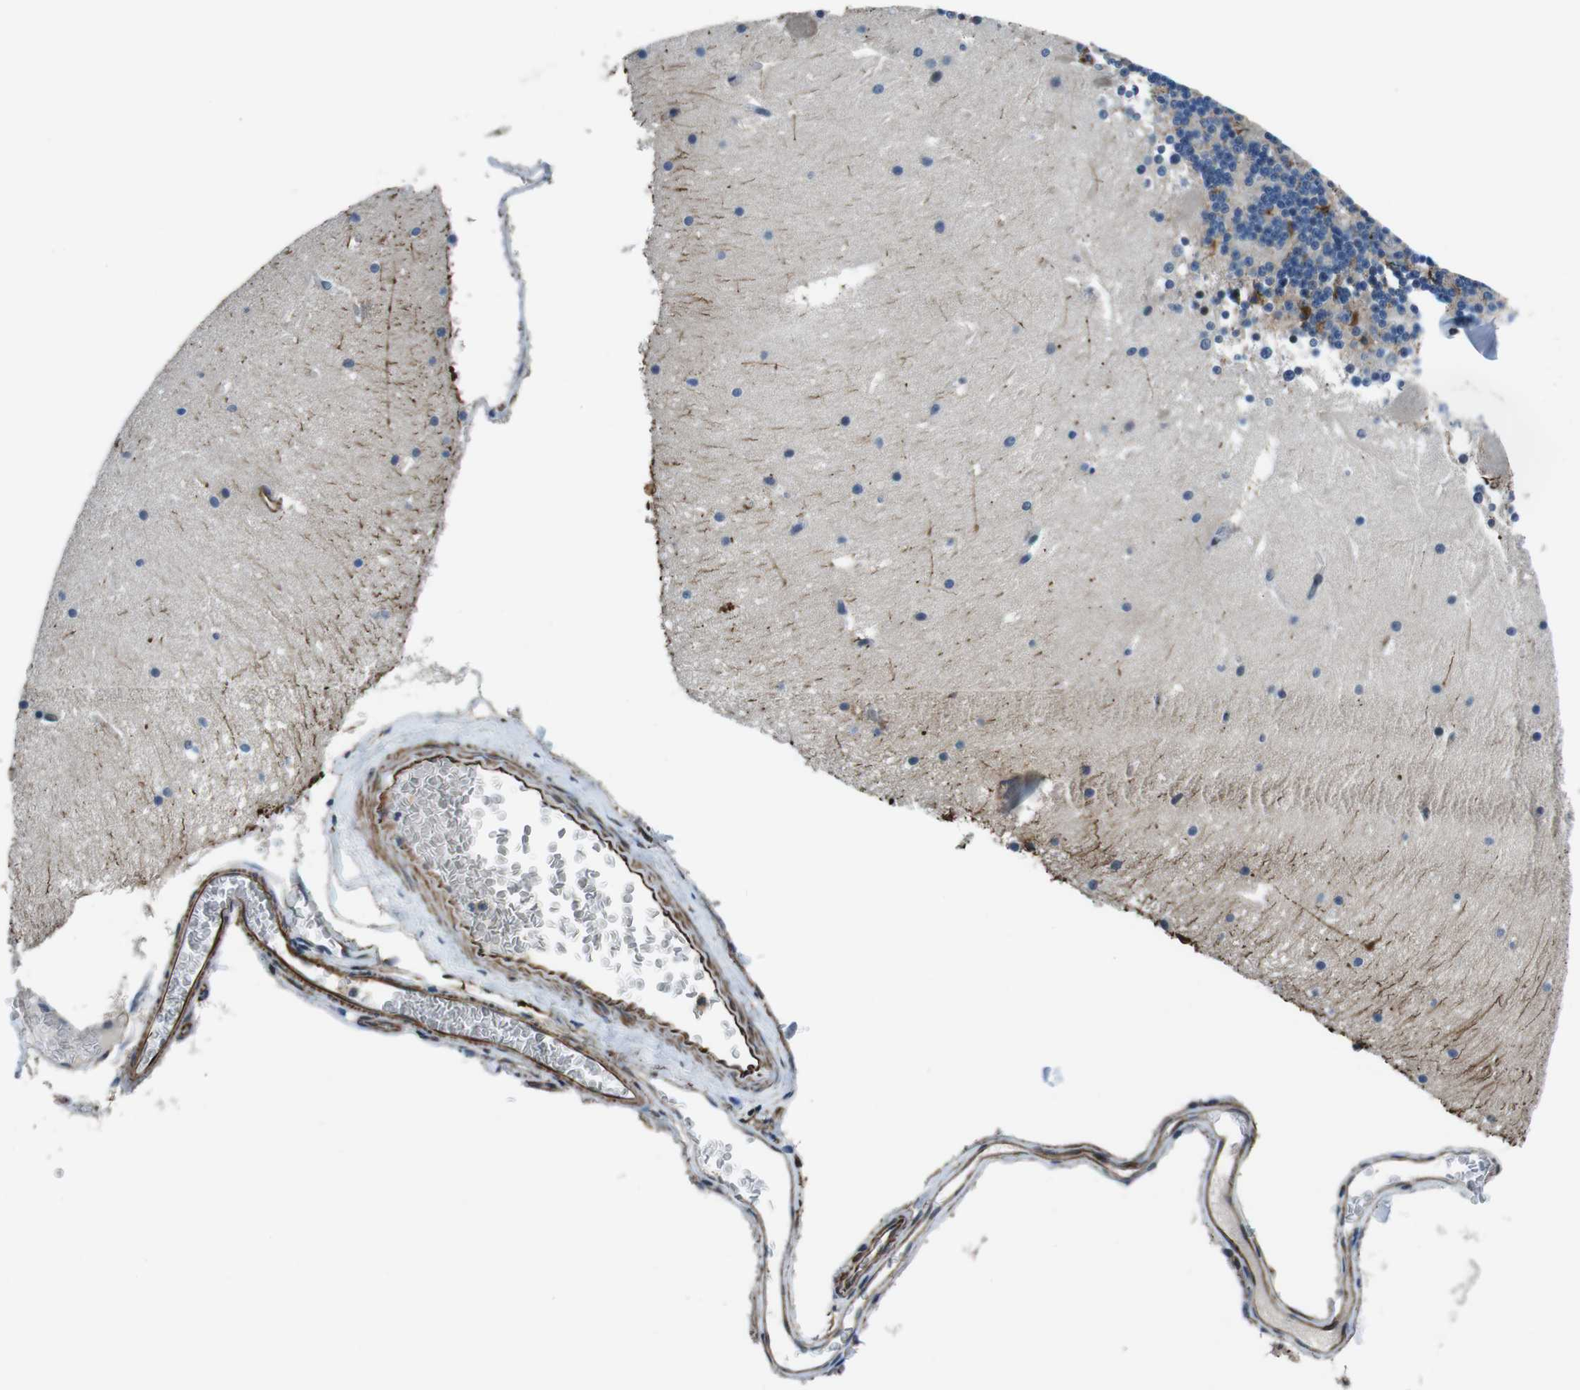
{"staining": {"intensity": "negative", "quantity": "none", "location": "none"}, "tissue": "cerebellum", "cell_type": "Cells in granular layer", "image_type": "normal", "snomed": [{"axis": "morphology", "description": "Normal tissue, NOS"}, {"axis": "topography", "description": "Cerebellum"}], "caption": "Immunohistochemistry (IHC) of normal cerebellum shows no staining in cells in granular layer. The staining is performed using DAB (3,3'-diaminobenzidine) brown chromogen with nuclei counter-stained in using hematoxylin.", "gene": "LRRC49", "patient": {"sex": "male", "age": 45}}